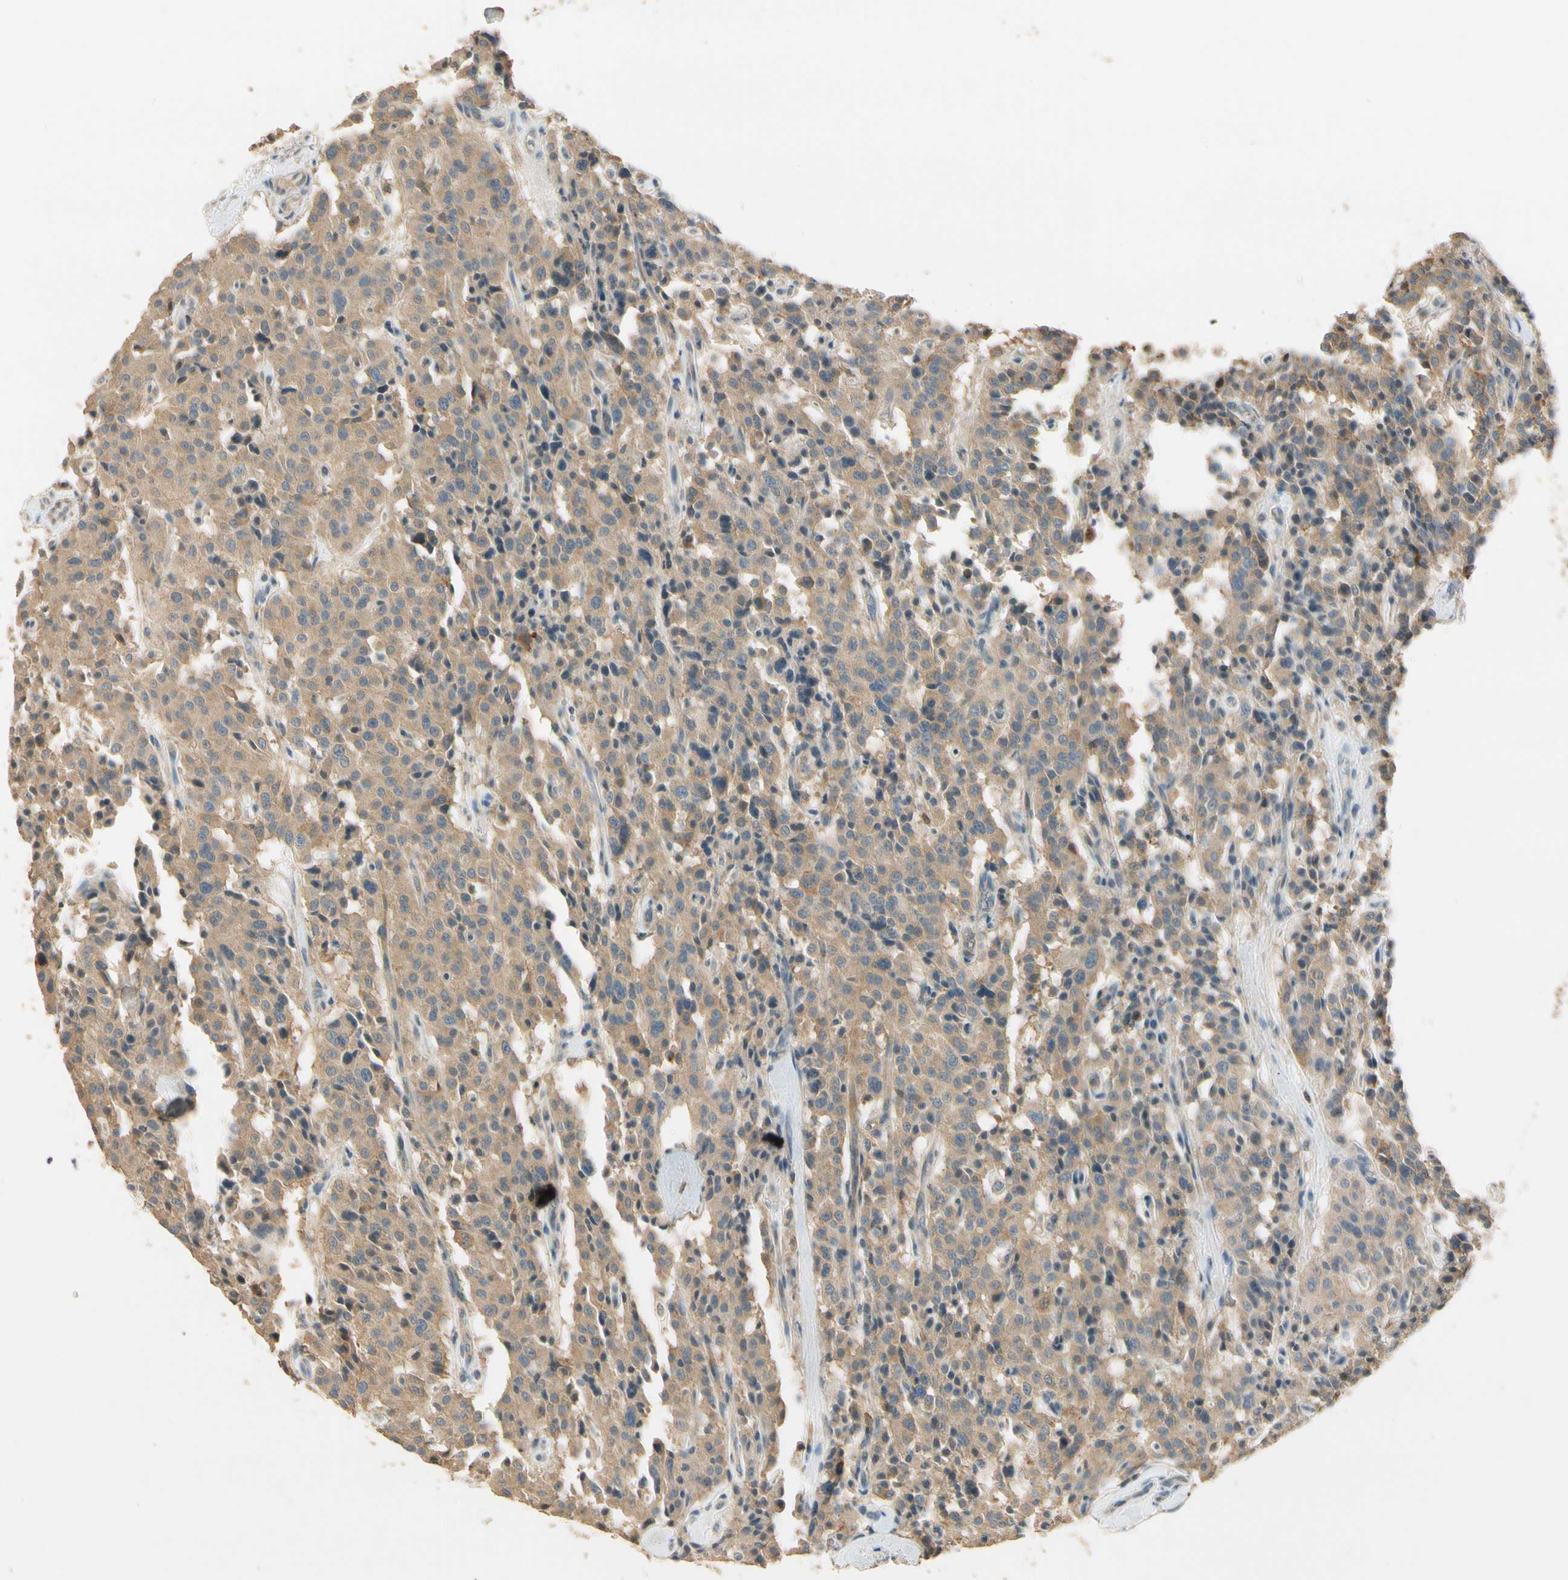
{"staining": {"intensity": "weak", "quantity": ">75%", "location": "cytoplasmic/membranous"}, "tissue": "carcinoid", "cell_type": "Tumor cells", "image_type": "cancer", "snomed": [{"axis": "morphology", "description": "Carcinoid, malignant, NOS"}, {"axis": "topography", "description": "Lung"}], "caption": "A micrograph showing weak cytoplasmic/membranous expression in approximately >75% of tumor cells in carcinoid (malignant), as visualized by brown immunohistochemical staining.", "gene": "PLXNA1", "patient": {"sex": "male", "age": 30}}